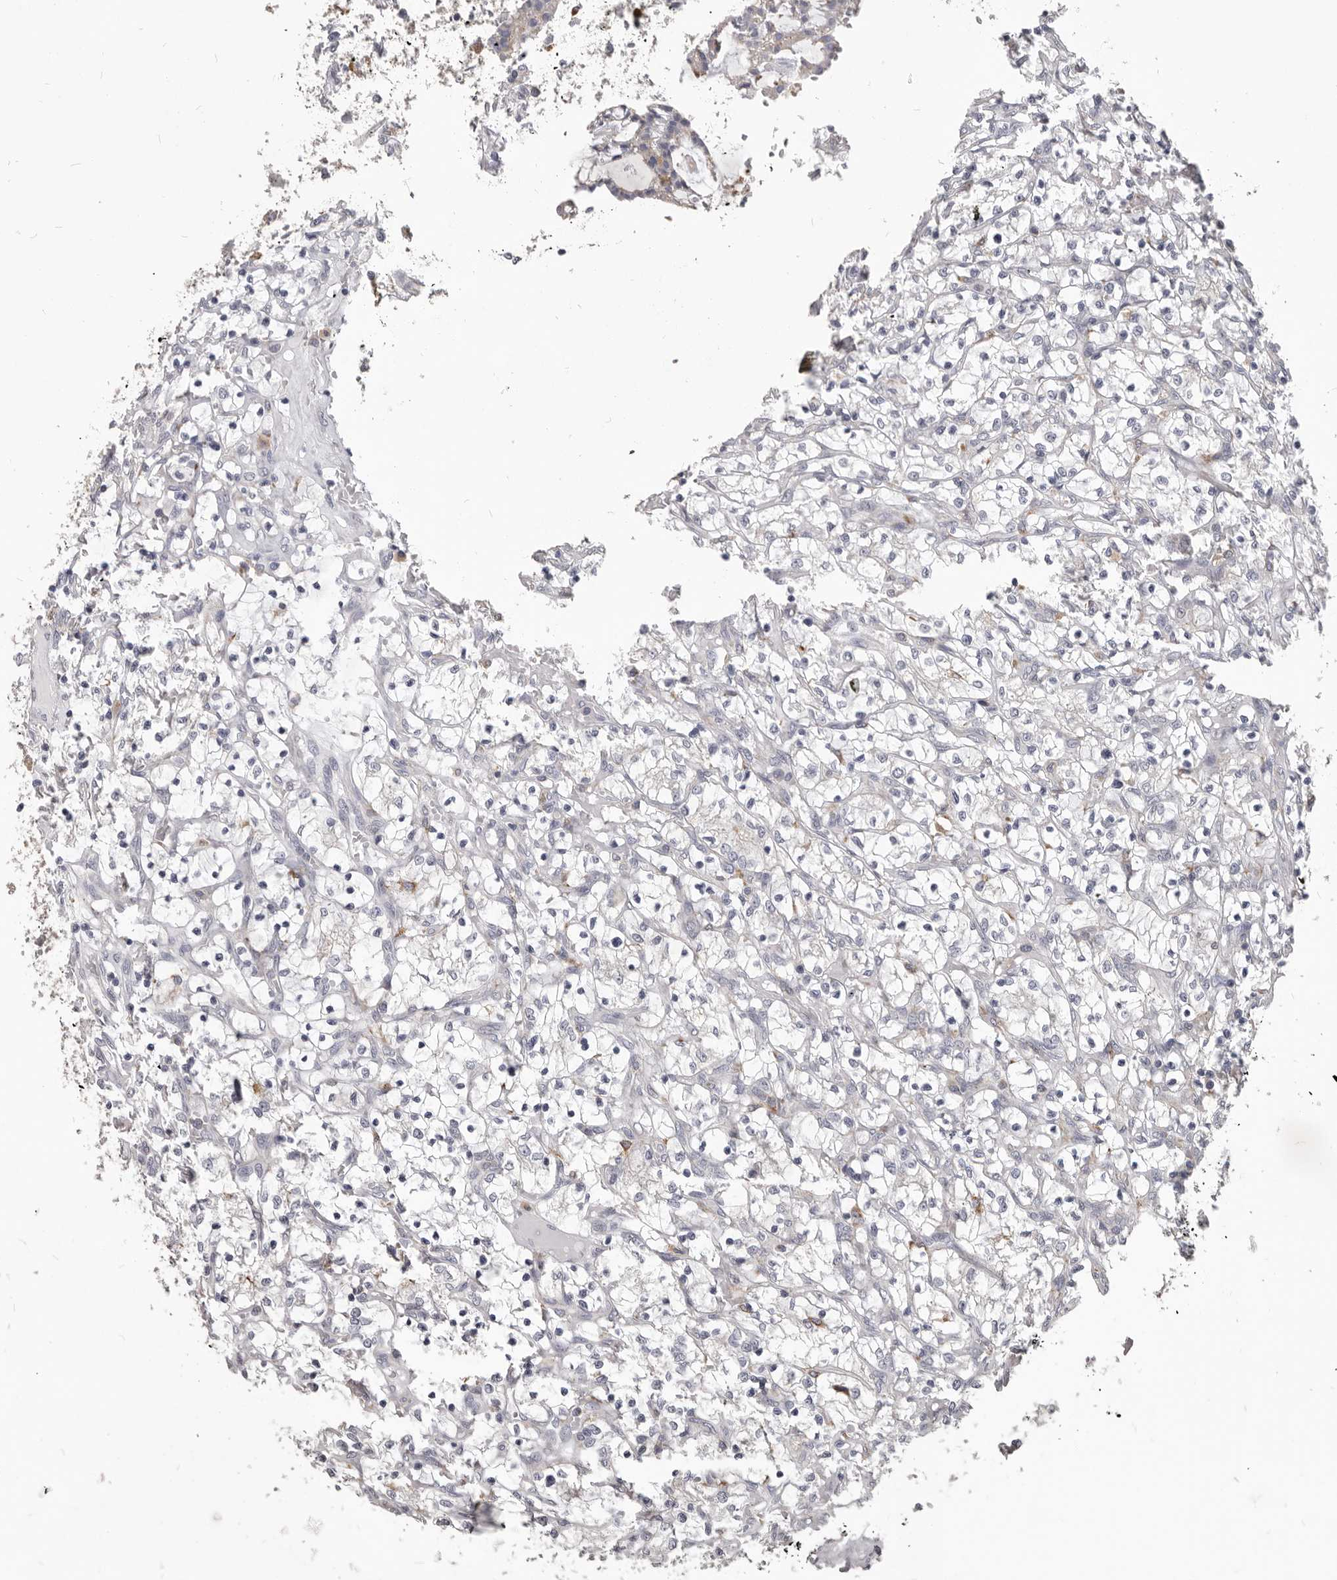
{"staining": {"intensity": "negative", "quantity": "none", "location": "none"}, "tissue": "renal cancer", "cell_type": "Tumor cells", "image_type": "cancer", "snomed": [{"axis": "morphology", "description": "Adenocarcinoma, NOS"}, {"axis": "topography", "description": "Kidney"}], "caption": "Immunohistochemistry of renal cancer (adenocarcinoma) shows no staining in tumor cells.", "gene": "PI4K2A", "patient": {"sex": "female", "age": 69}}